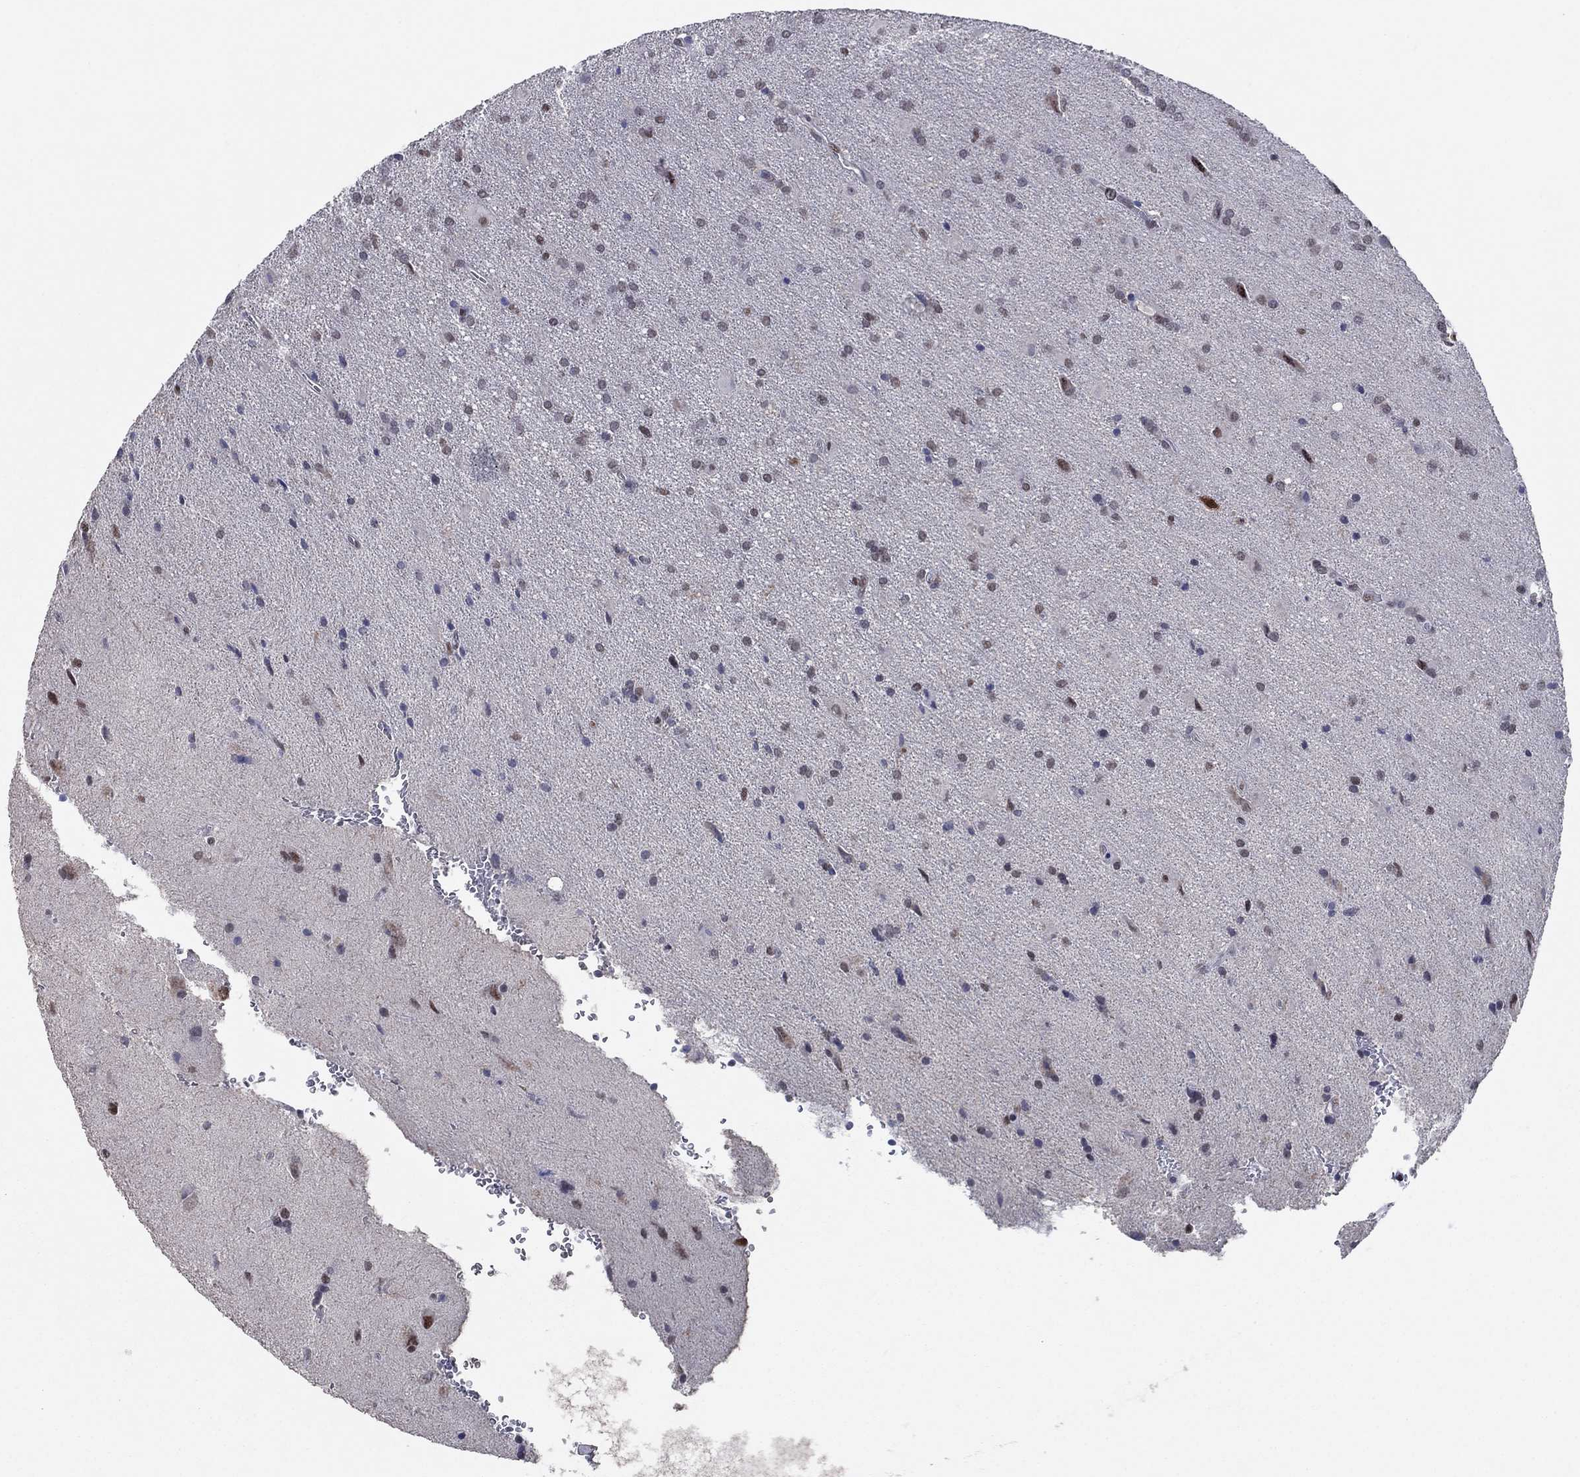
{"staining": {"intensity": "negative", "quantity": "none", "location": "none"}, "tissue": "glioma", "cell_type": "Tumor cells", "image_type": "cancer", "snomed": [{"axis": "morphology", "description": "Glioma, malignant, Low grade"}, {"axis": "topography", "description": "Brain"}], "caption": "A high-resolution image shows IHC staining of glioma, which shows no significant positivity in tumor cells.", "gene": "TYMS", "patient": {"sex": "male", "age": 58}}